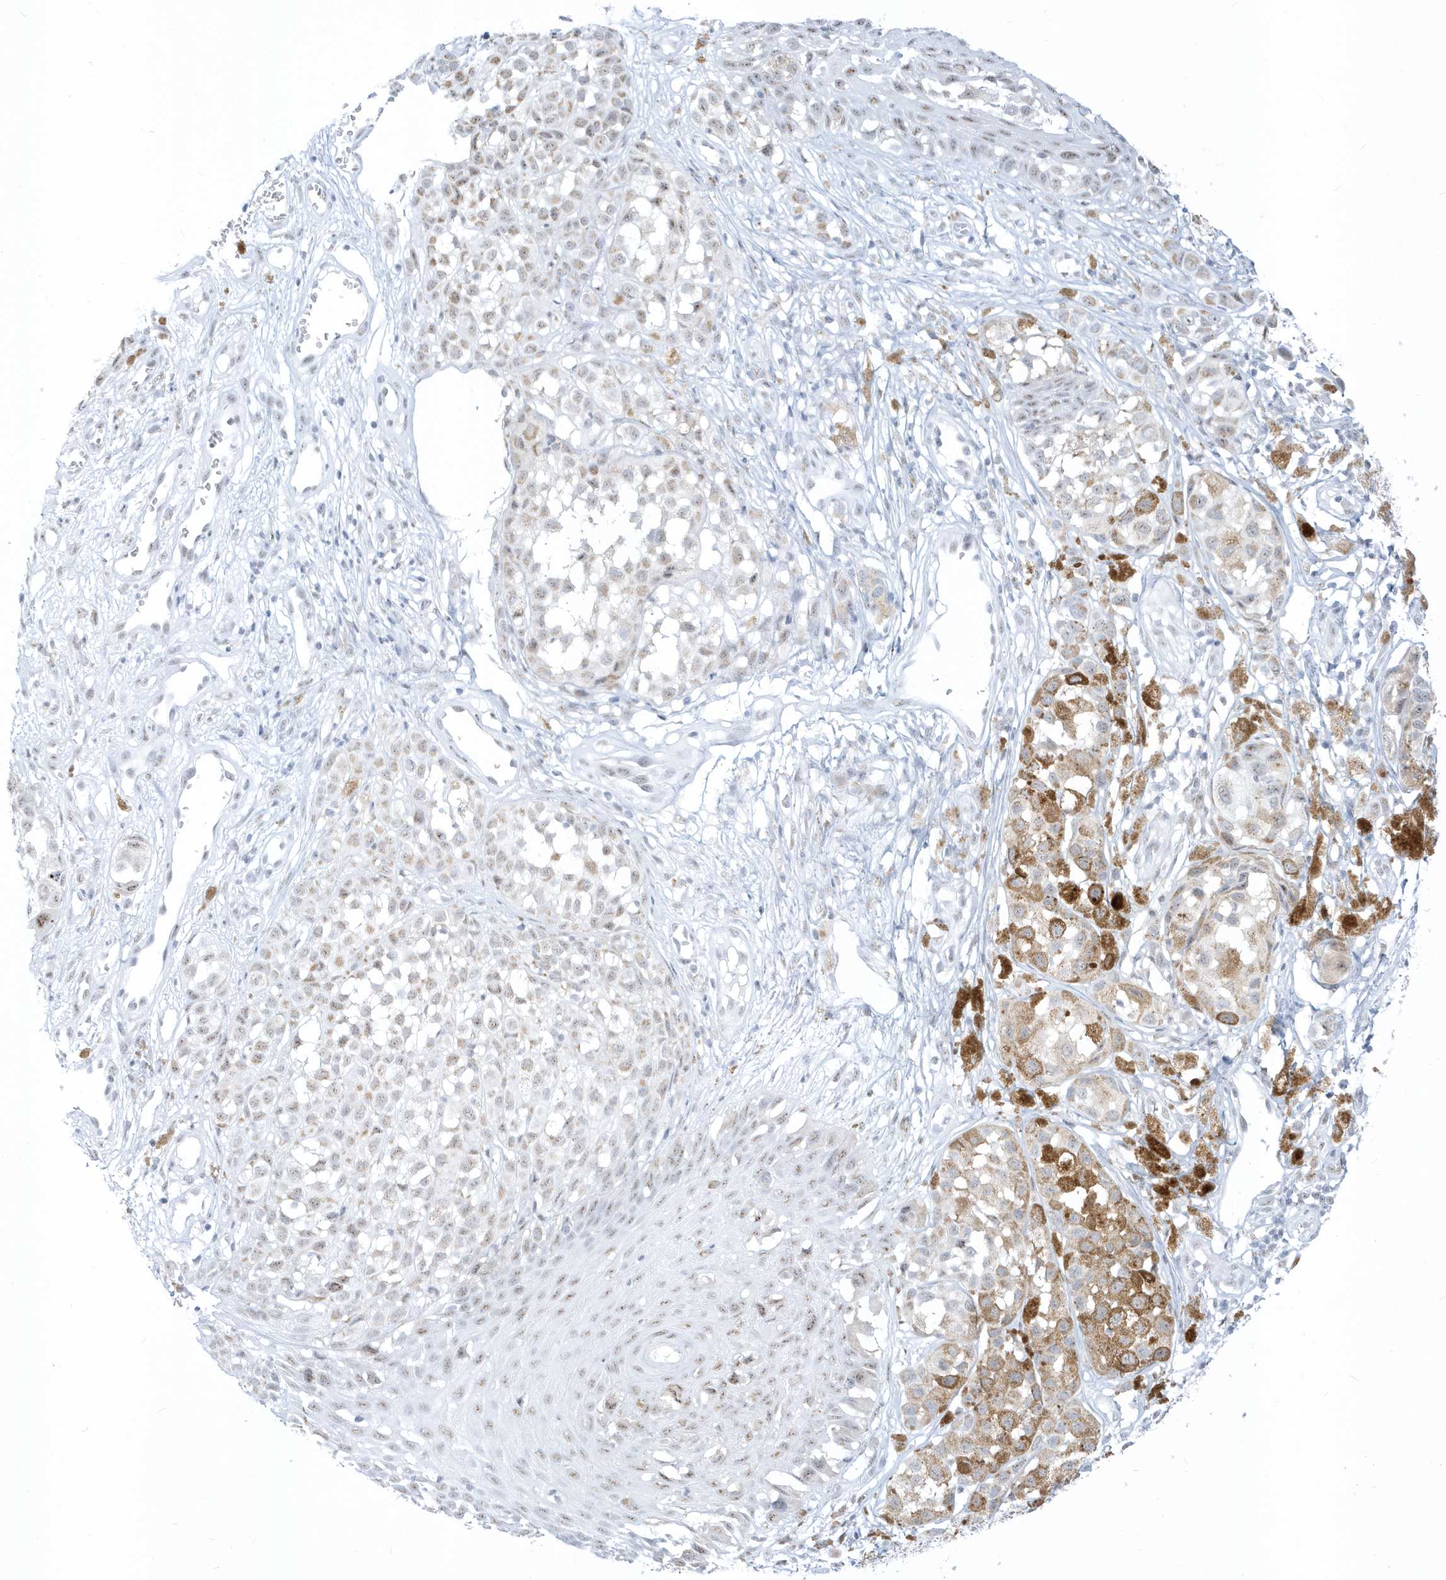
{"staining": {"intensity": "weak", "quantity": "25%-75%", "location": "nuclear"}, "tissue": "melanoma", "cell_type": "Tumor cells", "image_type": "cancer", "snomed": [{"axis": "morphology", "description": "Malignant melanoma, NOS"}, {"axis": "topography", "description": "Skin of leg"}], "caption": "Immunohistochemical staining of human melanoma reveals low levels of weak nuclear protein staining in approximately 25%-75% of tumor cells. Using DAB (brown) and hematoxylin (blue) stains, captured at high magnification using brightfield microscopy.", "gene": "PLEKHN1", "patient": {"sex": "female", "age": 72}}